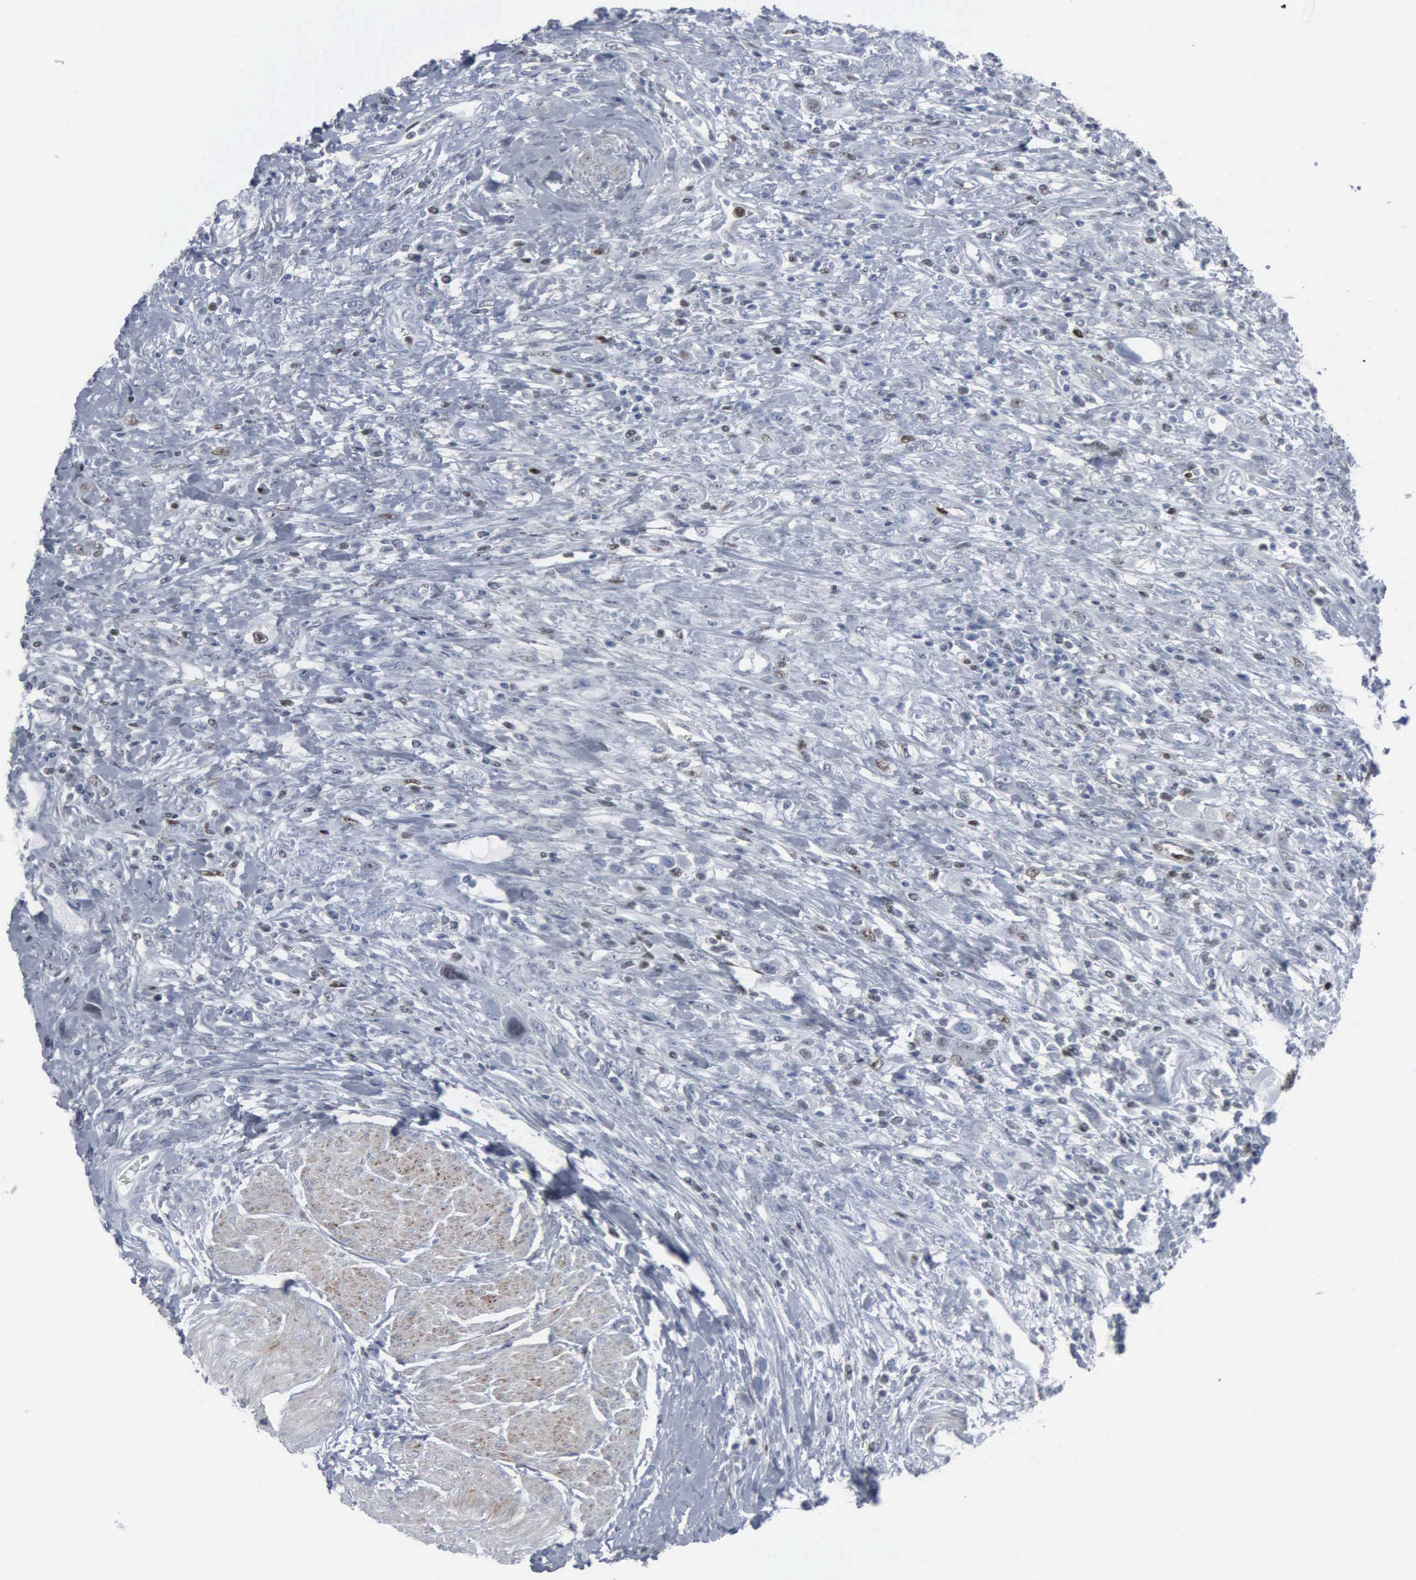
{"staining": {"intensity": "negative", "quantity": "none", "location": "none"}, "tissue": "urothelial cancer", "cell_type": "Tumor cells", "image_type": "cancer", "snomed": [{"axis": "morphology", "description": "Urothelial carcinoma, High grade"}, {"axis": "topography", "description": "Urinary bladder"}], "caption": "Immunohistochemical staining of human urothelial cancer reveals no significant positivity in tumor cells.", "gene": "CCND3", "patient": {"sex": "male", "age": 50}}